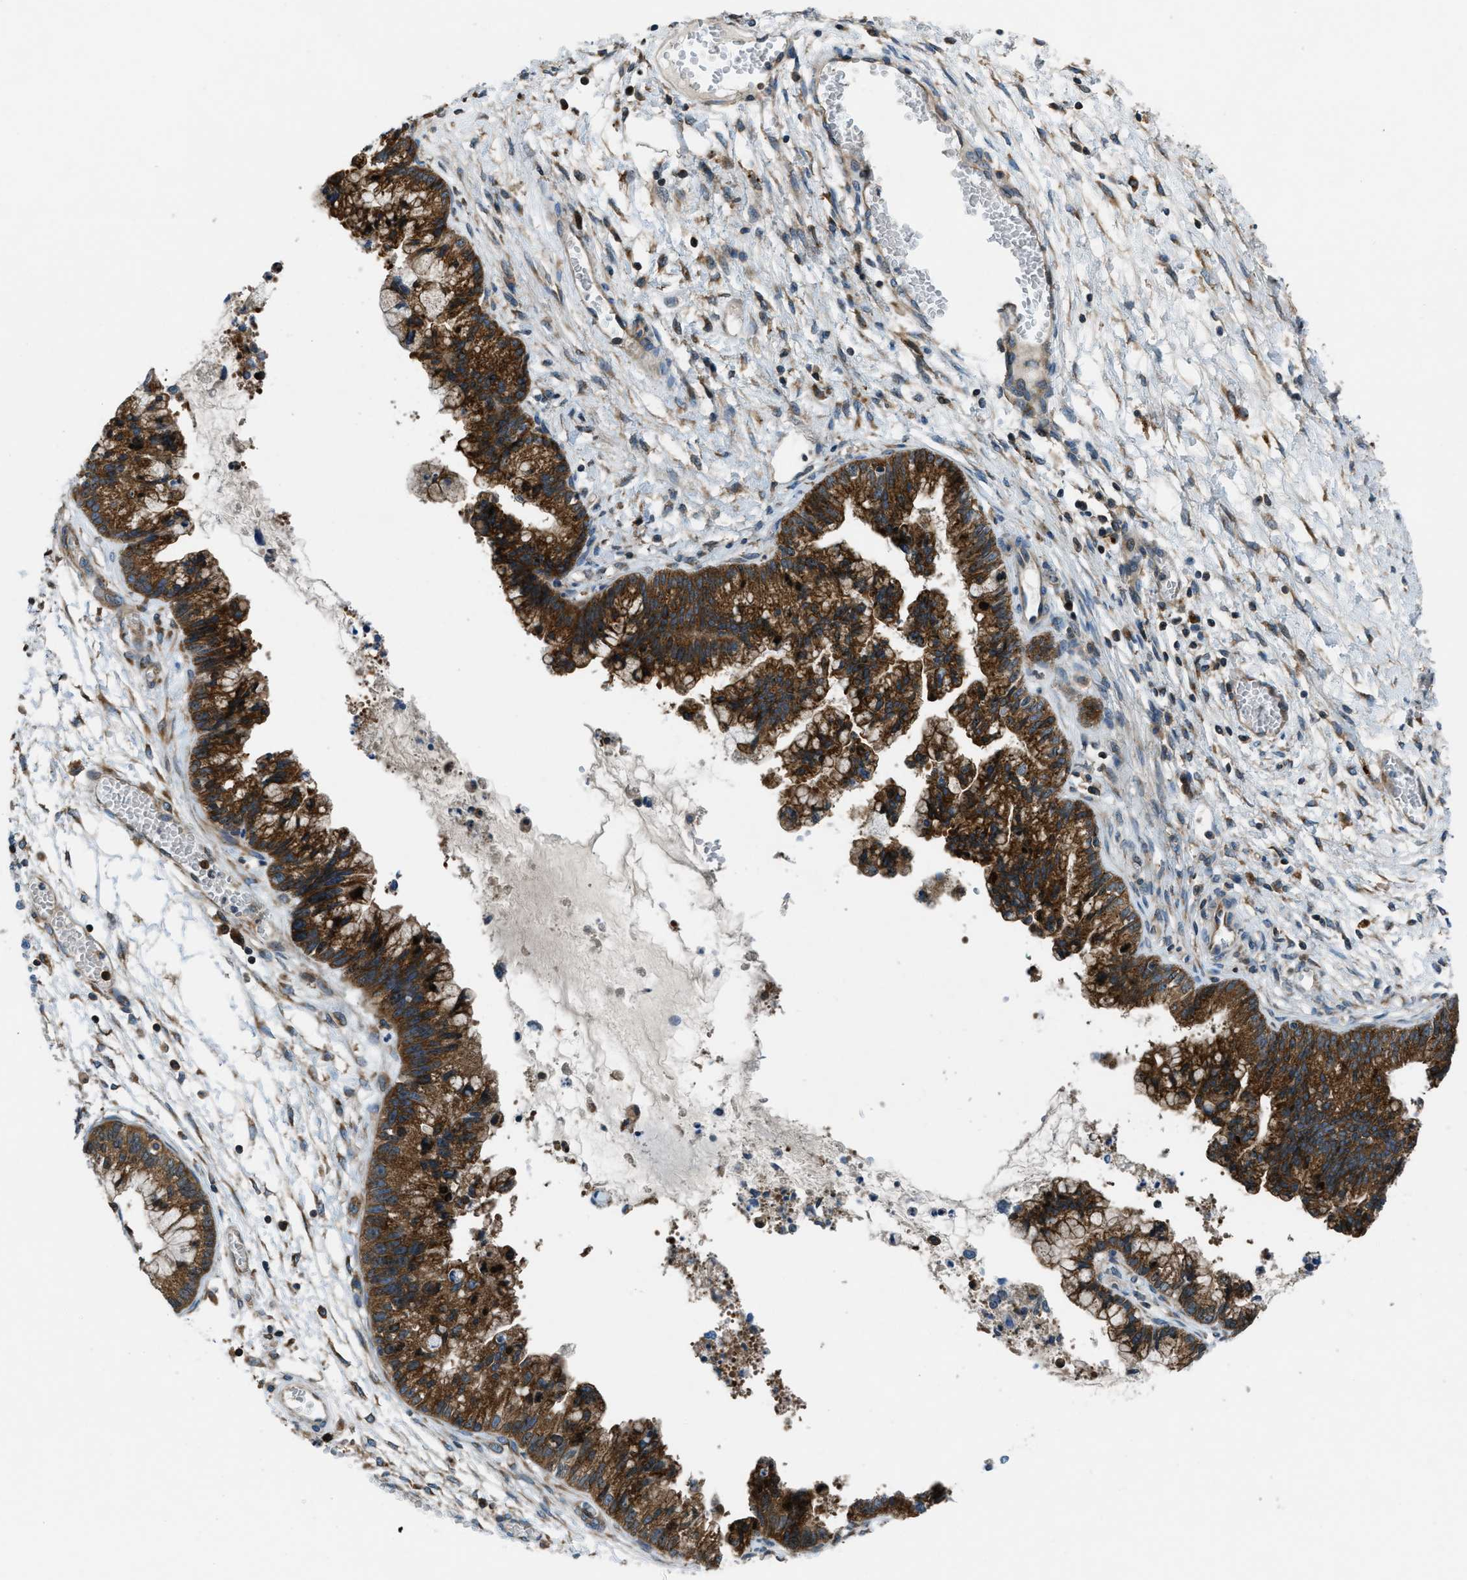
{"staining": {"intensity": "strong", "quantity": ">75%", "location": "cytoplasmic/membranous"}, "tissue": "cervical cancer", "cell_type": "Tumor cells", "image_type": "cancer", "snomed": [{"axis": "morphology", "description": "Adenocarcinoma, NOS"}, {"axis": "topography", "description": "Cervix"}], "caption": "A brown stain labels strong cytoplasmic/membranous positivity of a protein in human cervical adenocarcinoma tumor cells. The protein is stained brown, and the nuclei are stained in blue (DAB IHC with brightfield microscopy, high magnification).", "gene": "ARFGAP2", "patient": {"sex": "female", "age": 44}}